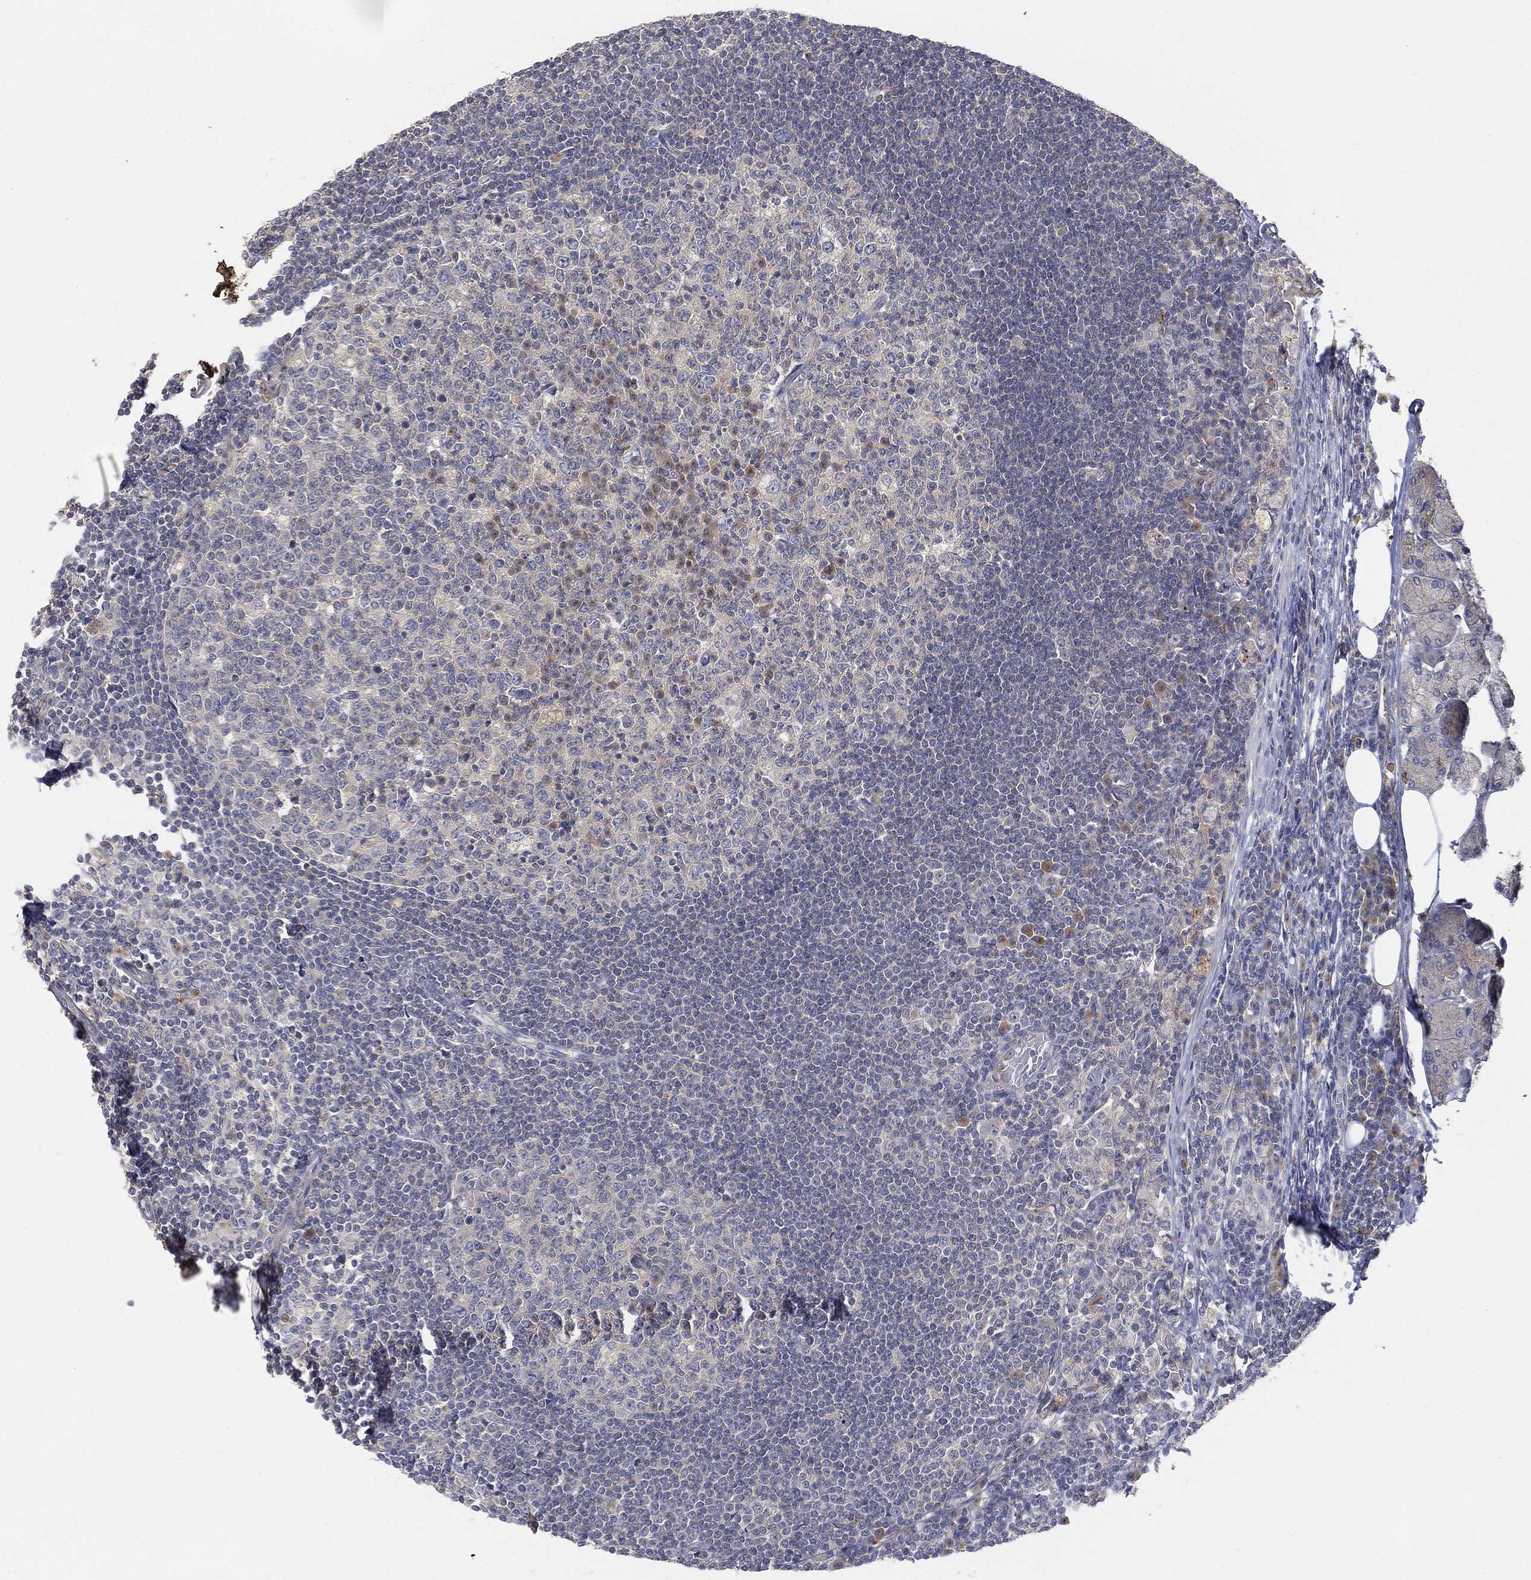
{"staining": {"intensity": "weak", "quantity": "<25%", "location": "cytoplasmic/membranous"}, "tissue": "lymph node", "cell_type": "Germinal center cells", "image_type": "normal", "snomed": [{"axis": "morphology", "description": "Normal tissue, NOS"}, {"axis": "topography", "description": "Lymph node"}, {"axis": "topography", "description": "Salivary gland"}], "caption": "Immunohistochemical staining of benign lymph node displays no significant positivity in germinal center cells.", "gene": "CTSL", "patient": {"sex": "male", "age": 83}}